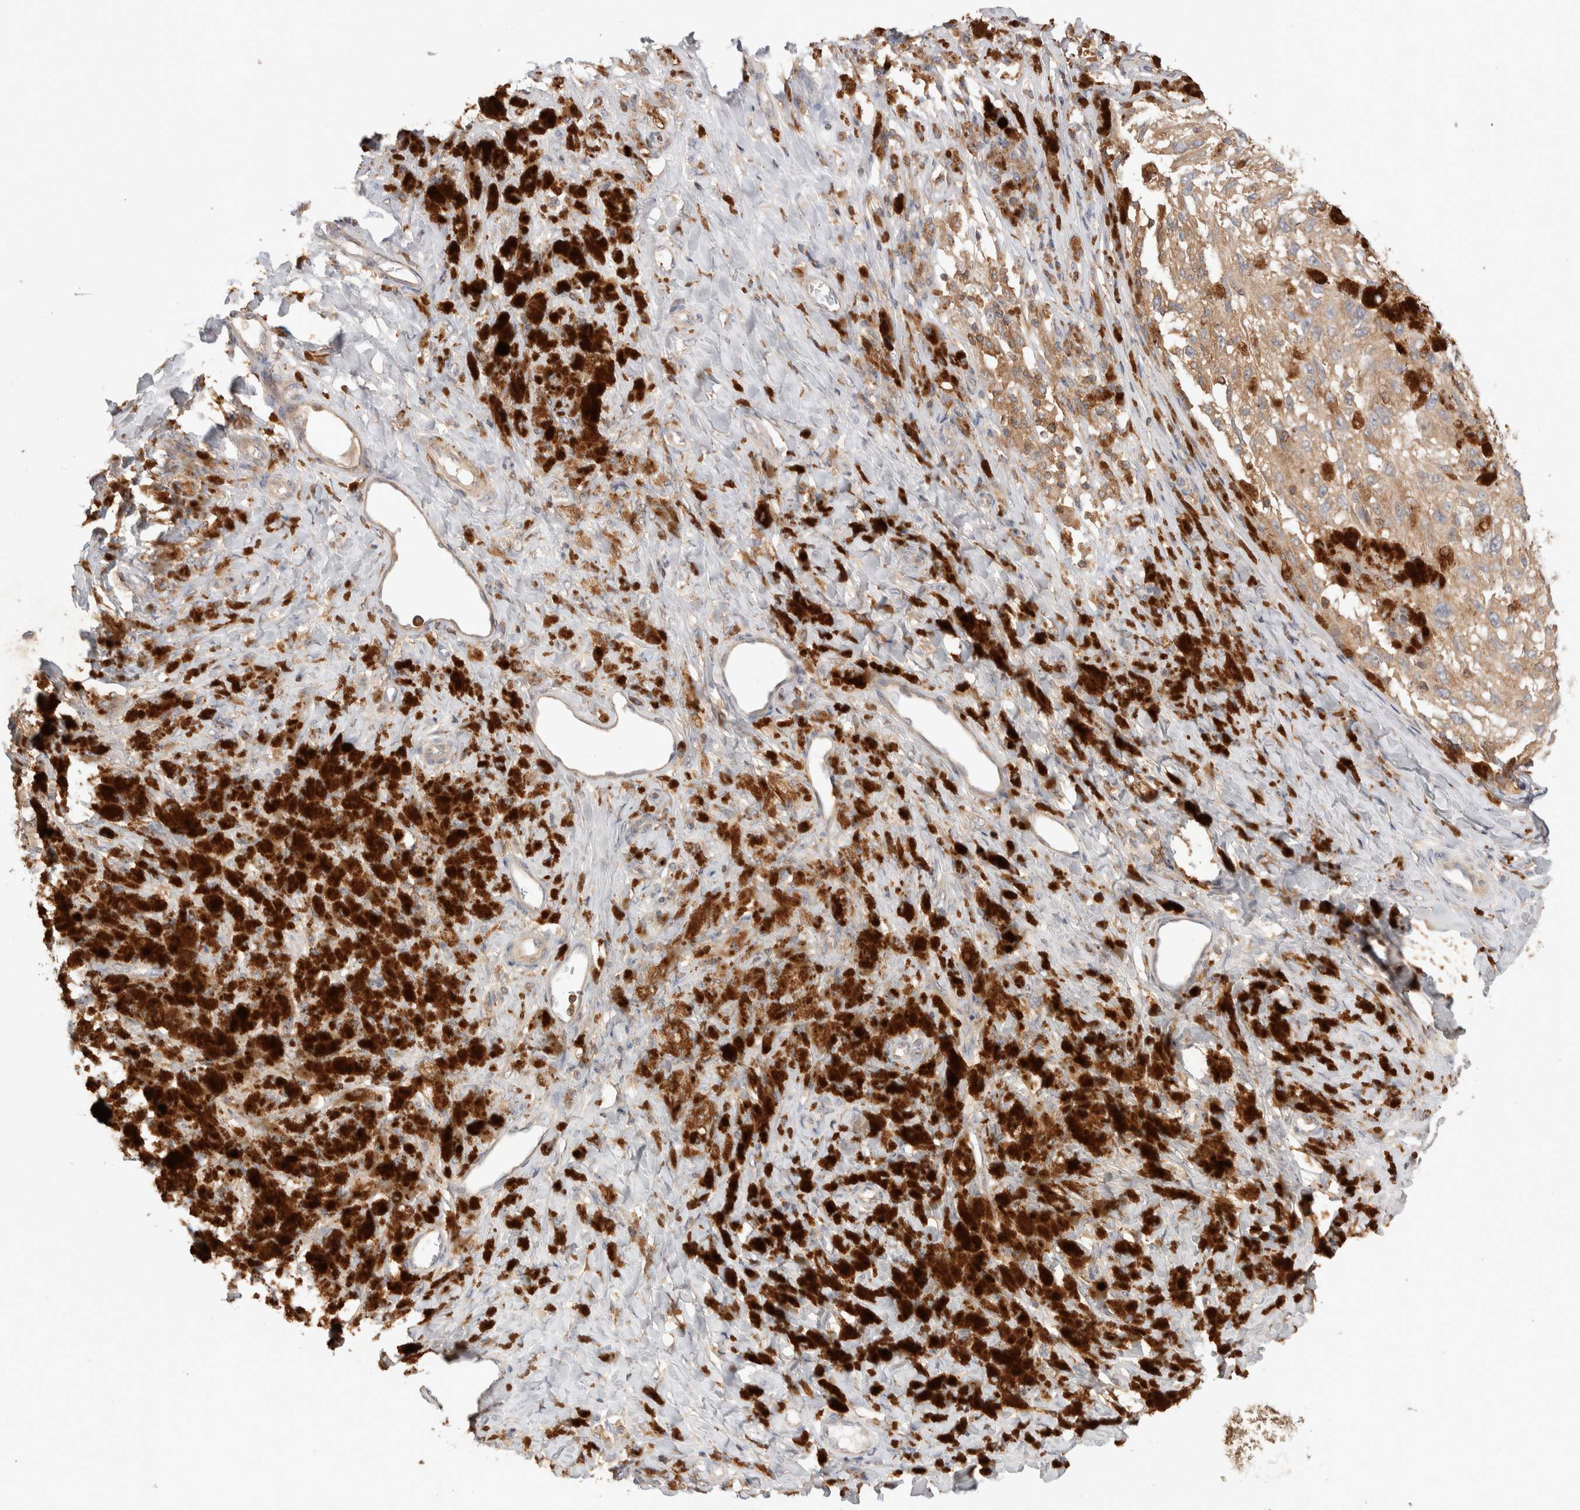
{"staining": {"intensity": "moderate", "quantity": ">75%", "location": "cytoplasmic/membranous"}, "tissue": "melanoma", "cell_type": "Tumor cells", "image_type": "cancer", "snomed": [{"axis": "morphology", "description": "Malignant melanoma, NOS"}, {"axis": "topography", "description": "Skin"}], "caption": "Protein expression analysis of human melanoma reveals moderate cytoplasmic/membranous expression in about >75% of tumor cells.", "gene": "DEPTOR", "patient": {"sex": "female", "age": 73}}